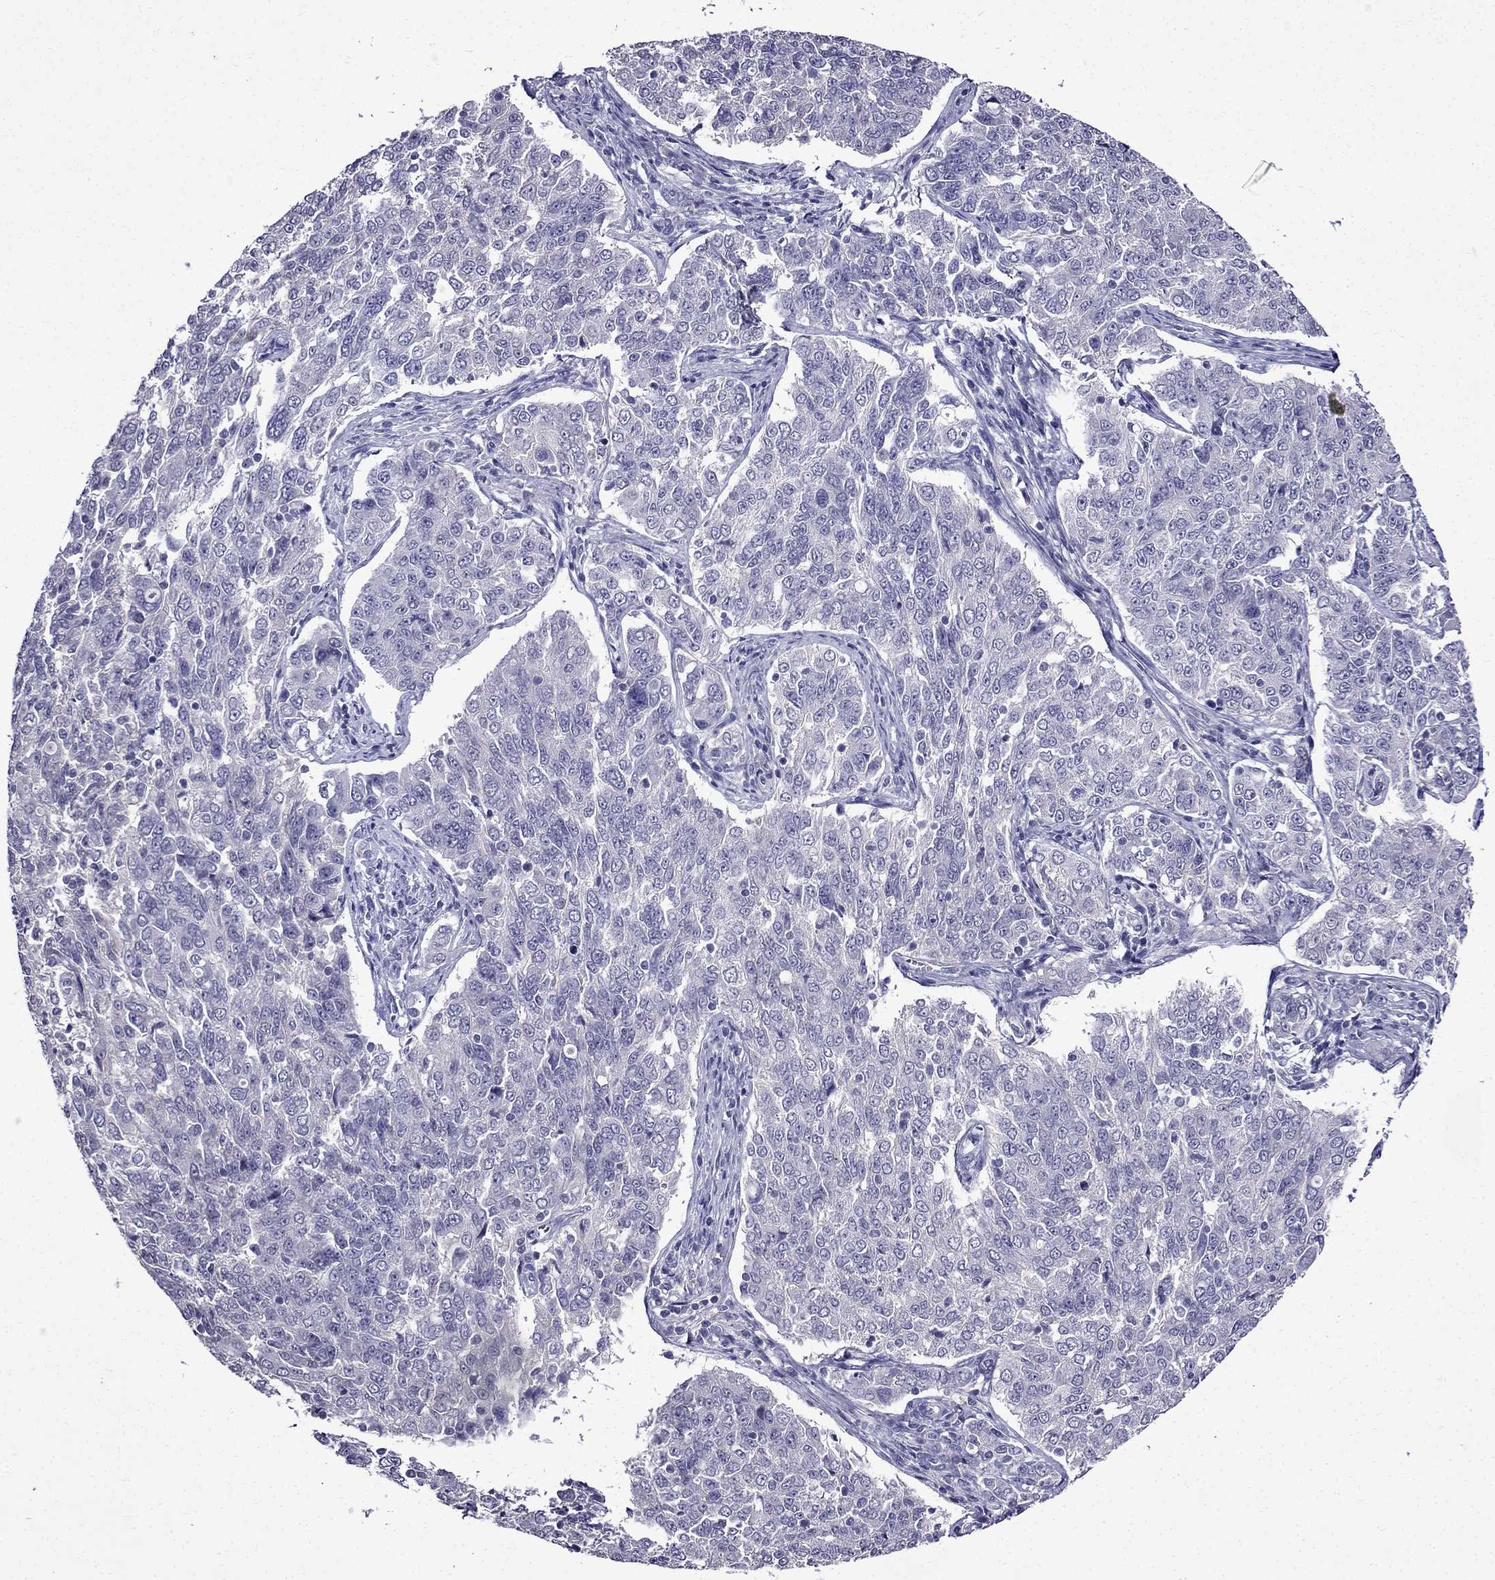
{"staining": {"intensity": "negative", "quantity": "none", "location": "none"}, "tissue": "endometrial cancer", "cell_type": "Tumor cells", "image_type": "cancer", "snomed": [{"axis": "morphology", "description": "Adenocarcinoma, NOS"}, {"axis": "topography", "description": "Endometrium"}], "caption": "A high-resolution photomicrograph shows immunohistochemistry (IHC) staining of endometrial adenocarcinoma, which displays no significant expression in tumor cells. (Brightfield microscopy of DAB (3,3'-diaminobenzidine) immunohistochemistry at high magnification).", "gene": "DNAH17", "patient": {"sex": "female", "age": 43}}